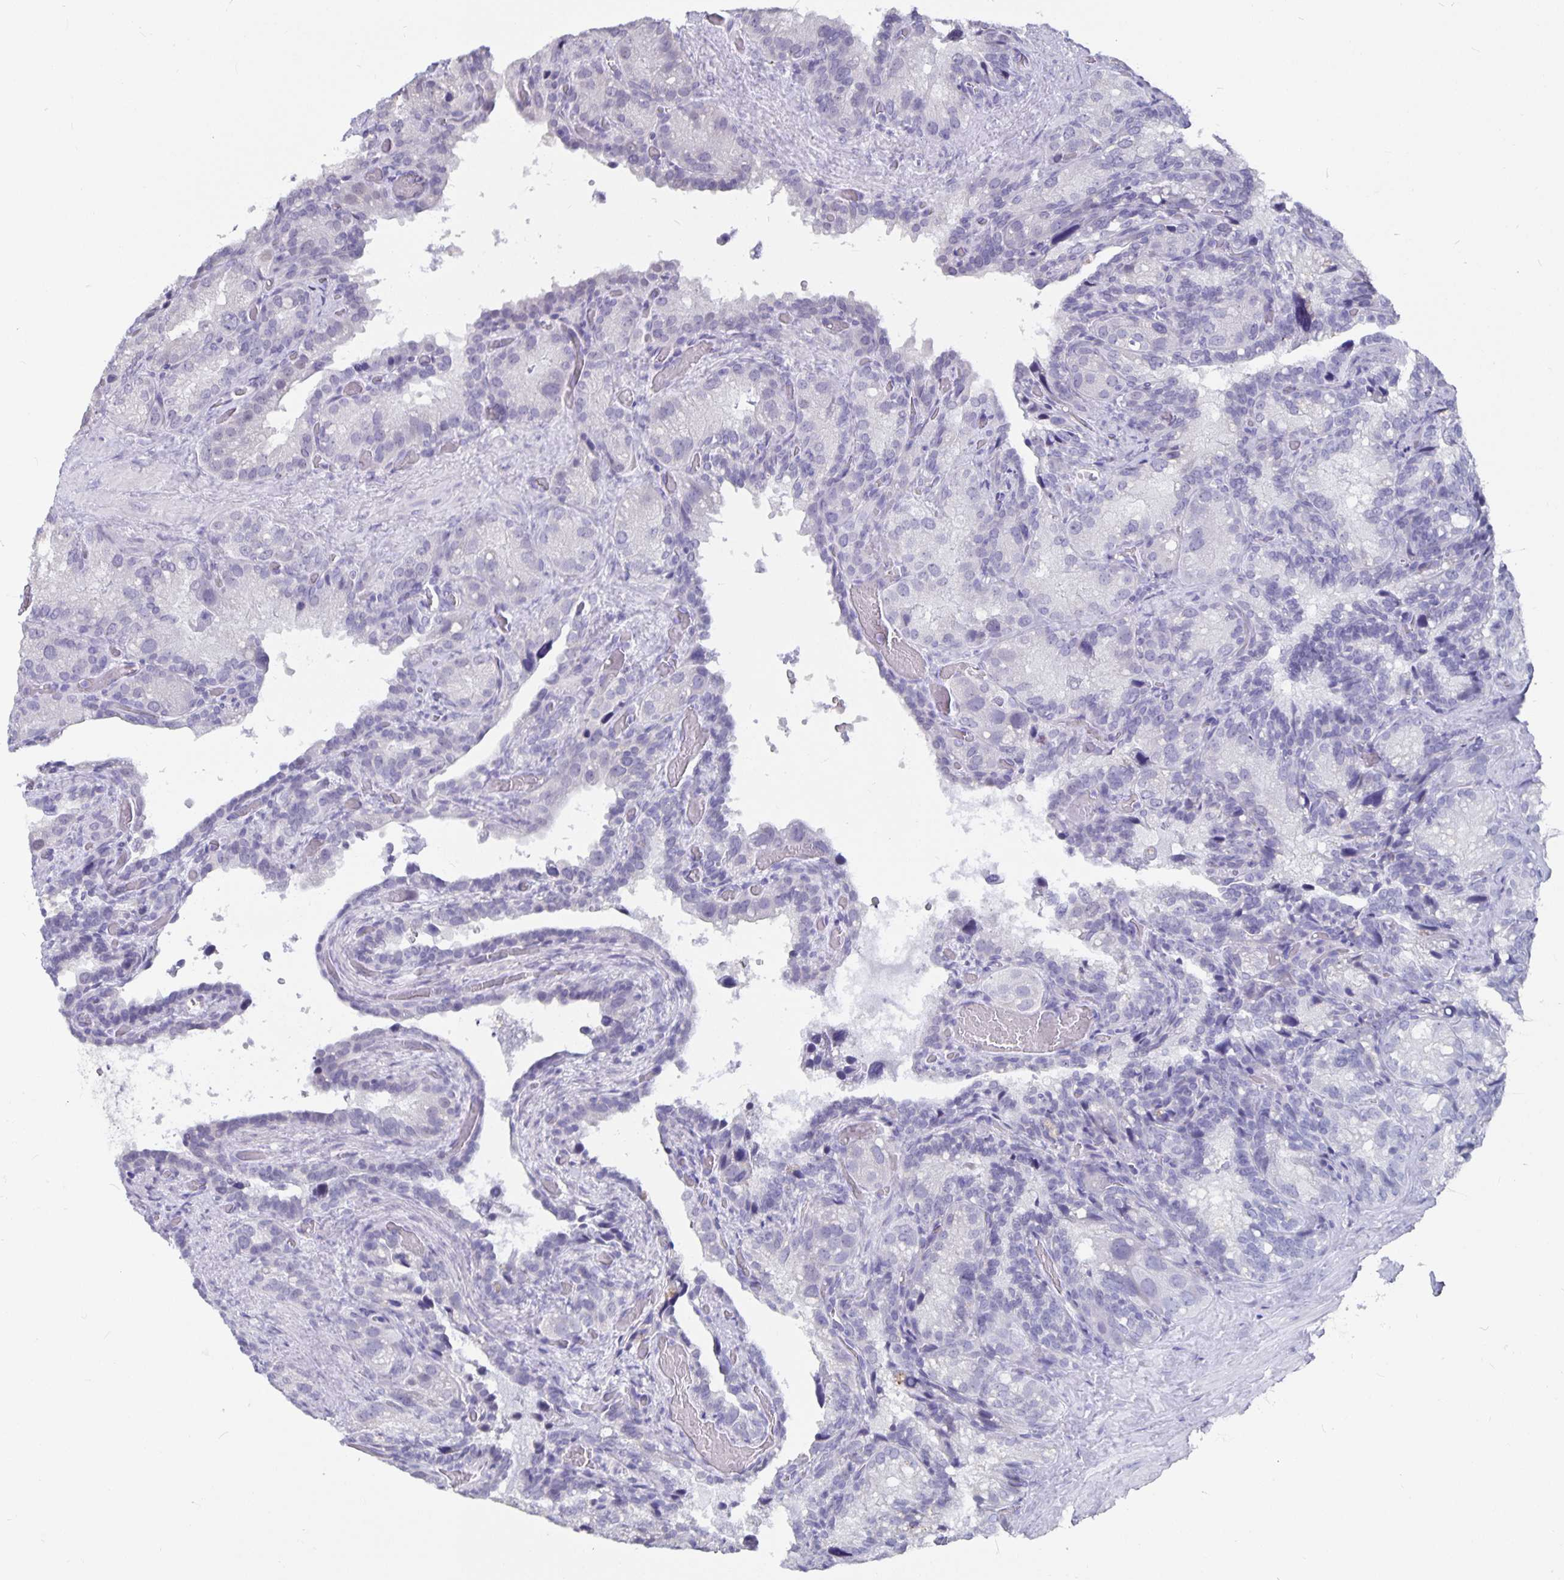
{"staining": {"intensity": "negative", "quantity": "none", "location": "none"}, "tissue": "seminal vesicle", "cell_type": "Glandular cells", "image_type": "normal", "snomed": [{"axis": "morphology", "description": "Normal tissue, NOS"}, {"axis": "topography", "description": "Seminal veicle"}], "caption": "This is a photomicrograph of immunohistochemistry (IHC) staining of benign seminal vesicle, which shows no expression in glandular cells.", "gene": "OLIG2", "patient": {"sex": "male", "age": 60}}